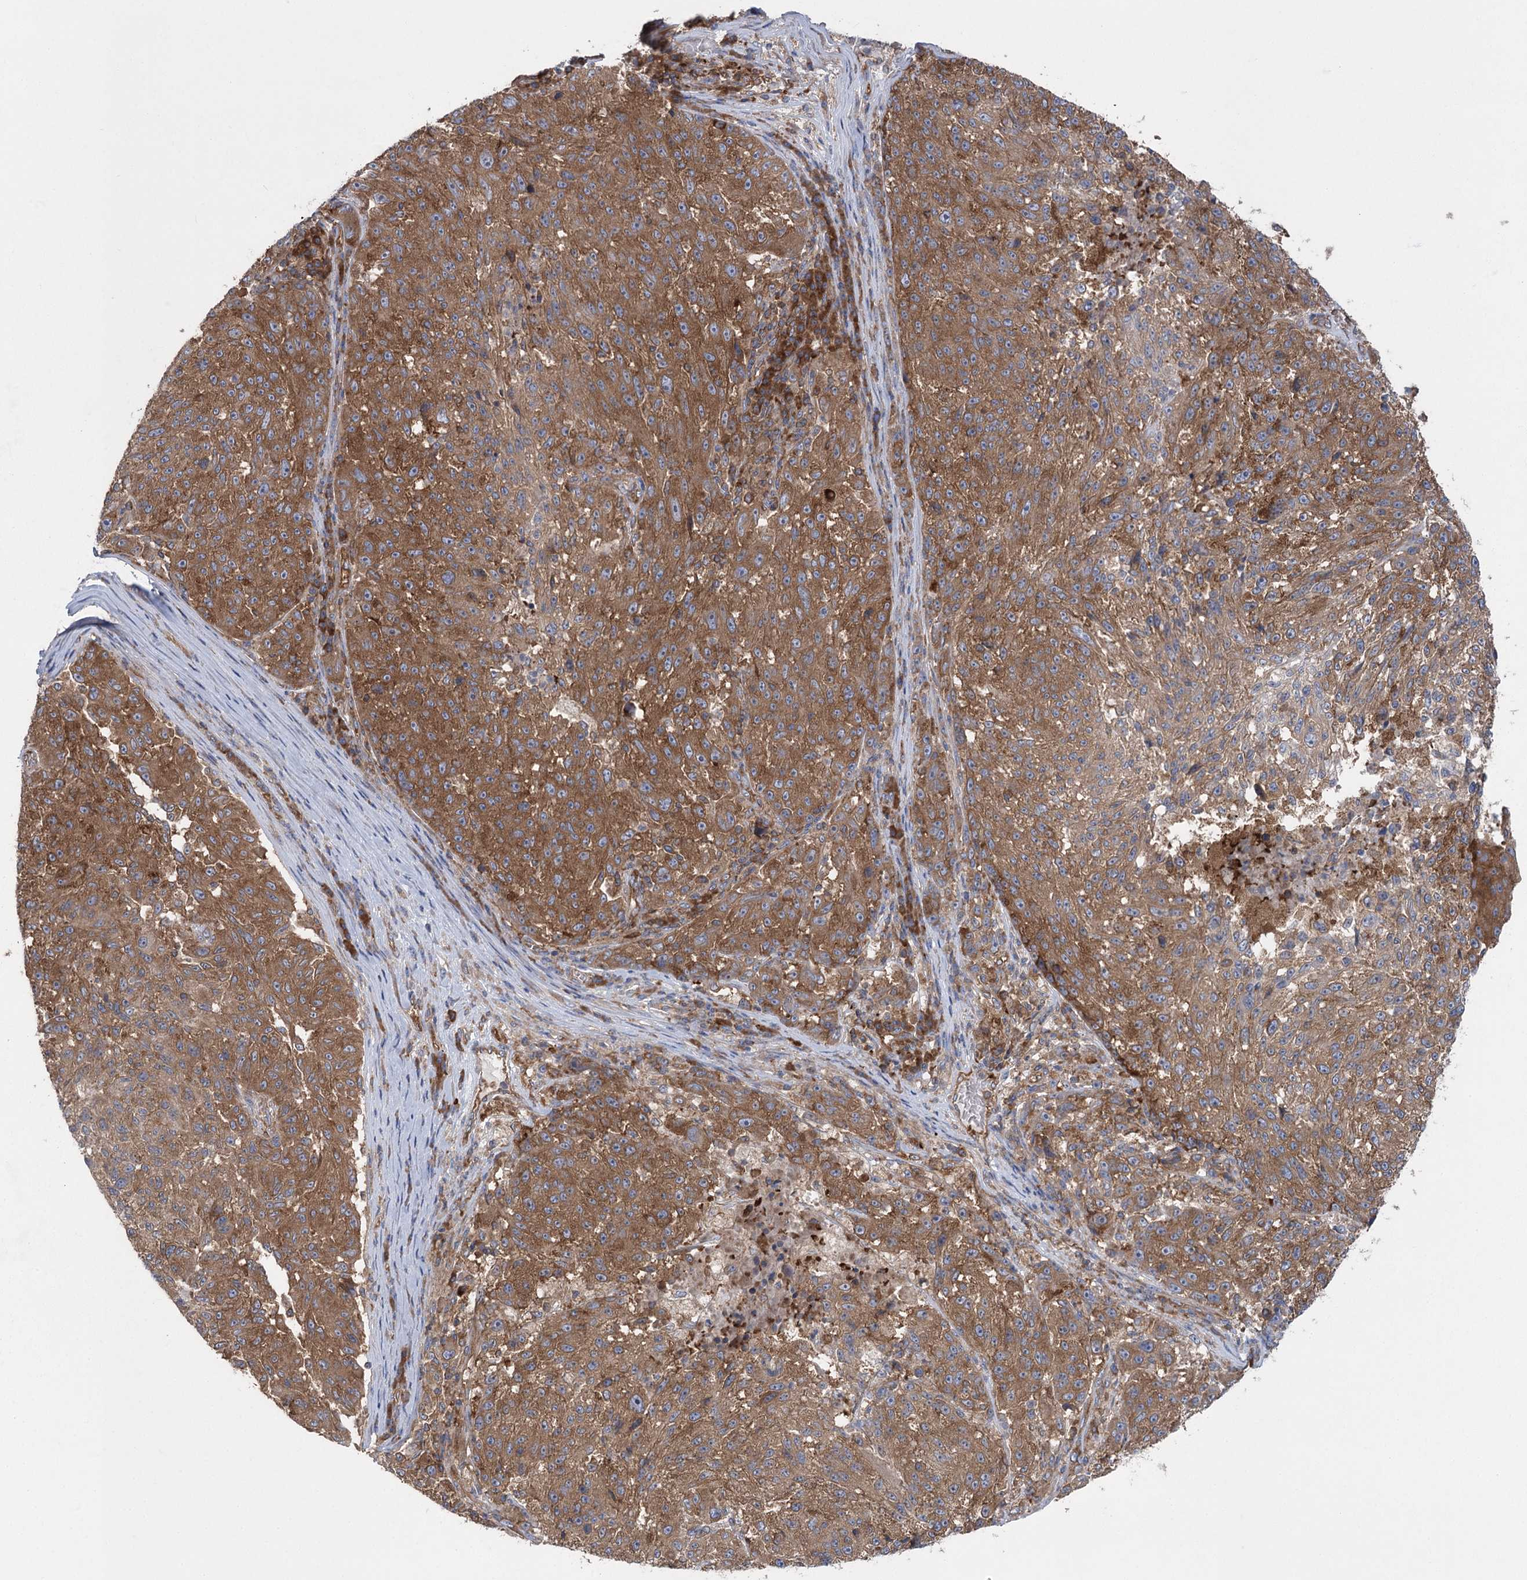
{"staining": {"intensity": "moderate", "quantity": ">75%", "location": "cytoplasmic/membranous"}, "tissue": "melanoma", "cell_type": "Tumor cells", "image_type": "cancer", "snomed": [{"axis": "morphology", "description": "Malignant melanoma, NOS"}, {"axis": "topography", "description": "Skin"}], "caption": "This photomicrograph displays melanoma stained with immunohistochemistry to label a protein in brown. The cytoplasmic/membranous of tumor cells show moderate positivity for the protein. Nuclei are counter-stained blue.", "gene": "EIF3A", "patient": {"sex": "male", "age": 53}}